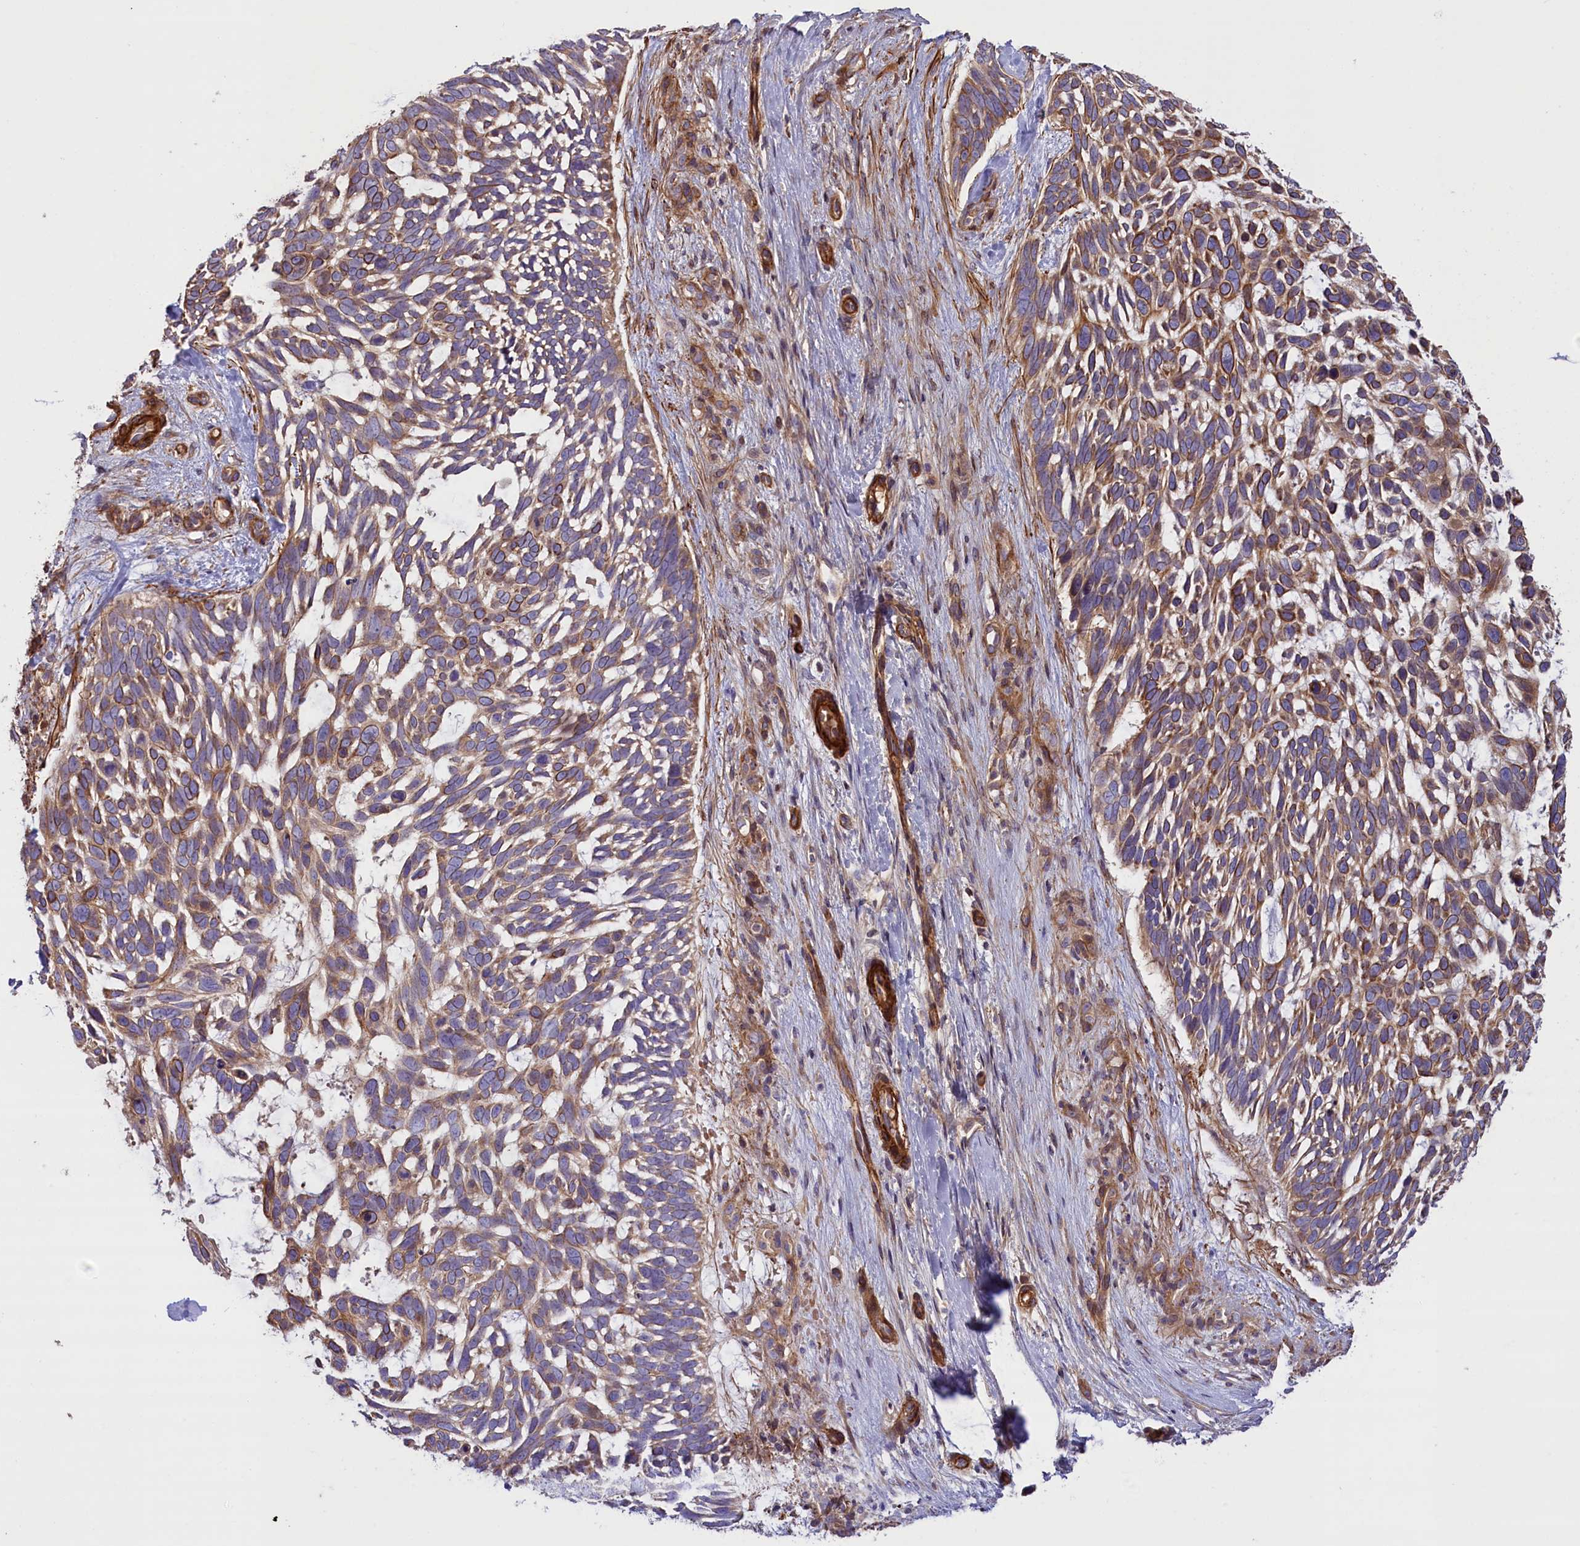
{"staining": {"intensity": "weak", "quantity": ">75%", "location": "cytoplasmic/membranous"}, "tissue": "skin cancer", "cell_type": "Tumor cells", "image_type": "cancer", "snomed": [{"axis": "morphology", "description": "Basal cell carcinoma"}, {"axis": "topography", "description": "Skin"}], "caption": "Skin basal cell carcinoma tissue reveals weak cytoplasmic/membranous positivity in approximately >75% of tumor cells, visualized by immunohistochemistry.", "gene": "FUZ", "patient": {"sex": "male", "age": 88}}